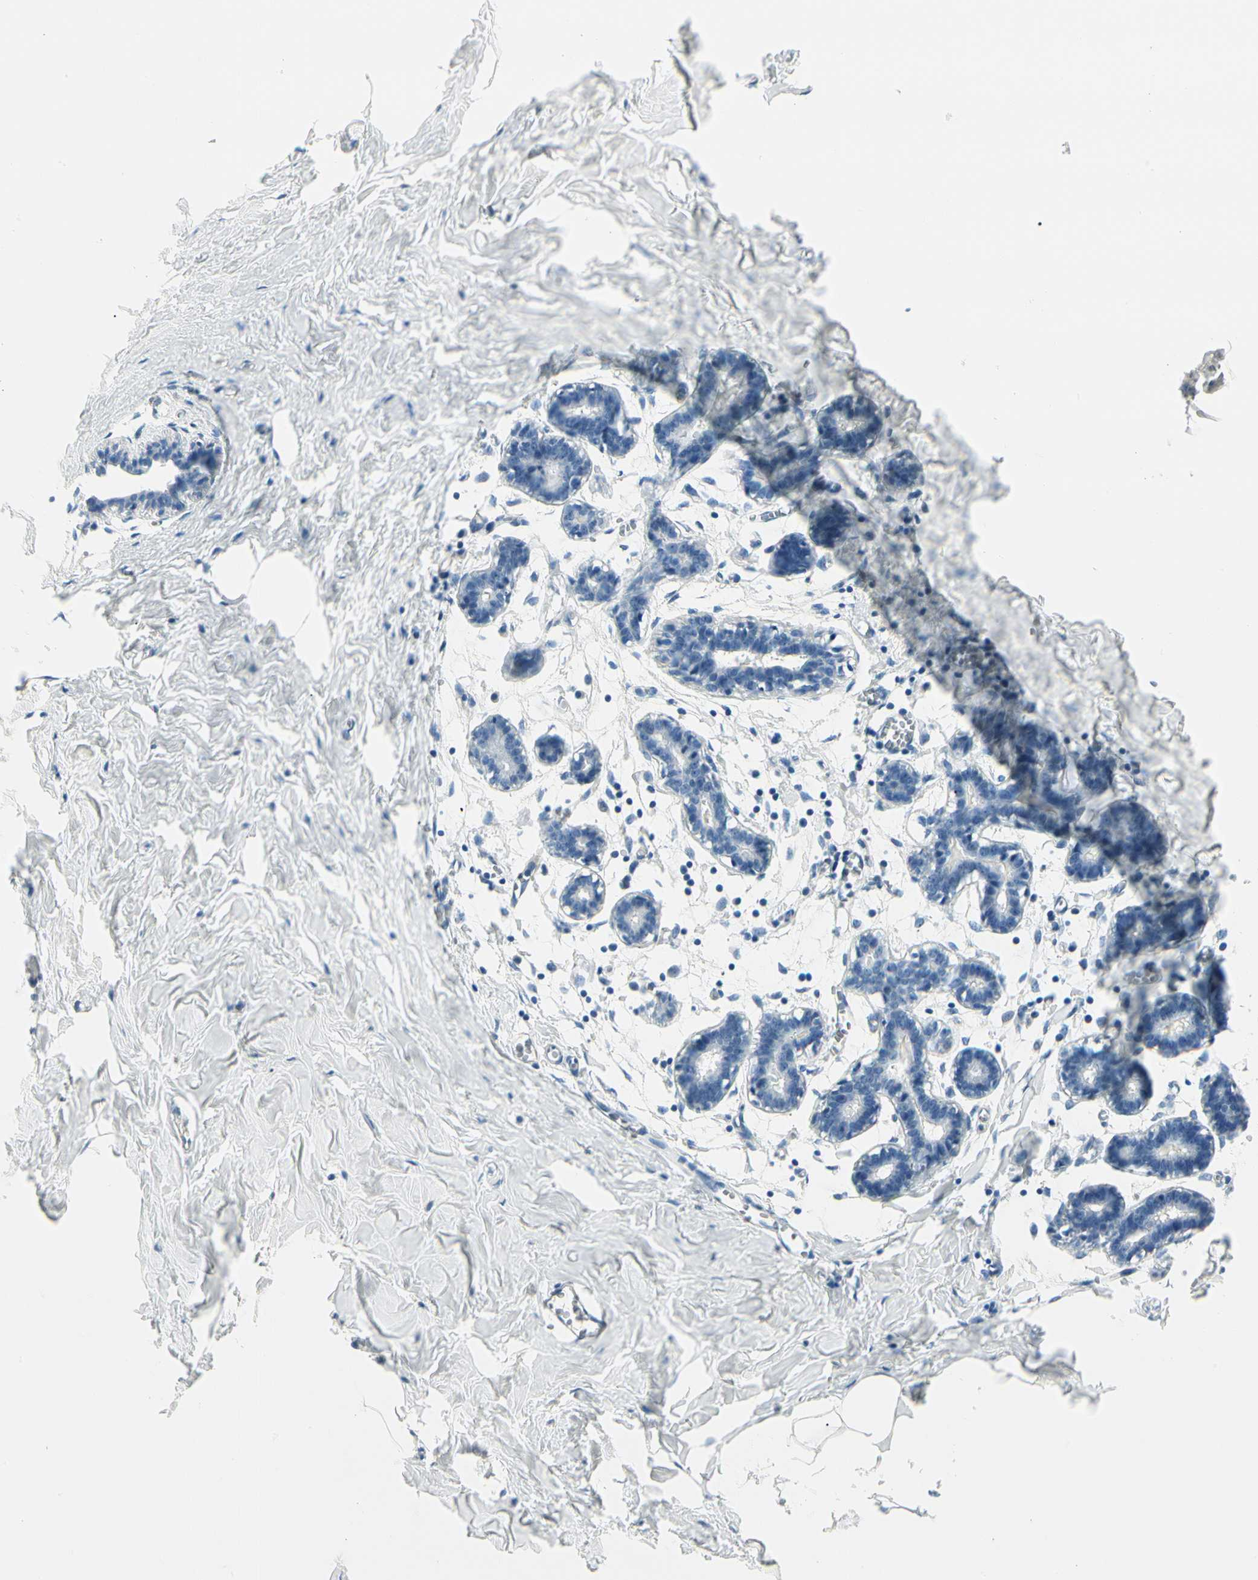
{"staining": {"intensity": "negative", "quantity": "none", "location": "none"}, "tissue": "breast", "cell_type": "Adipocytes", "image_type": "normal", "snomed": [{"axis": "morphology", "description": "Normal tissue, NOS"}, {"axis": "topography", "description": "Breast"}], "caption": "Immunohistochemistry (IHC) of normal human breast demonstrates no expression in adipocytes.", "gene": "SLC6A15", "patient": {"sex": "female", "age": 27}}